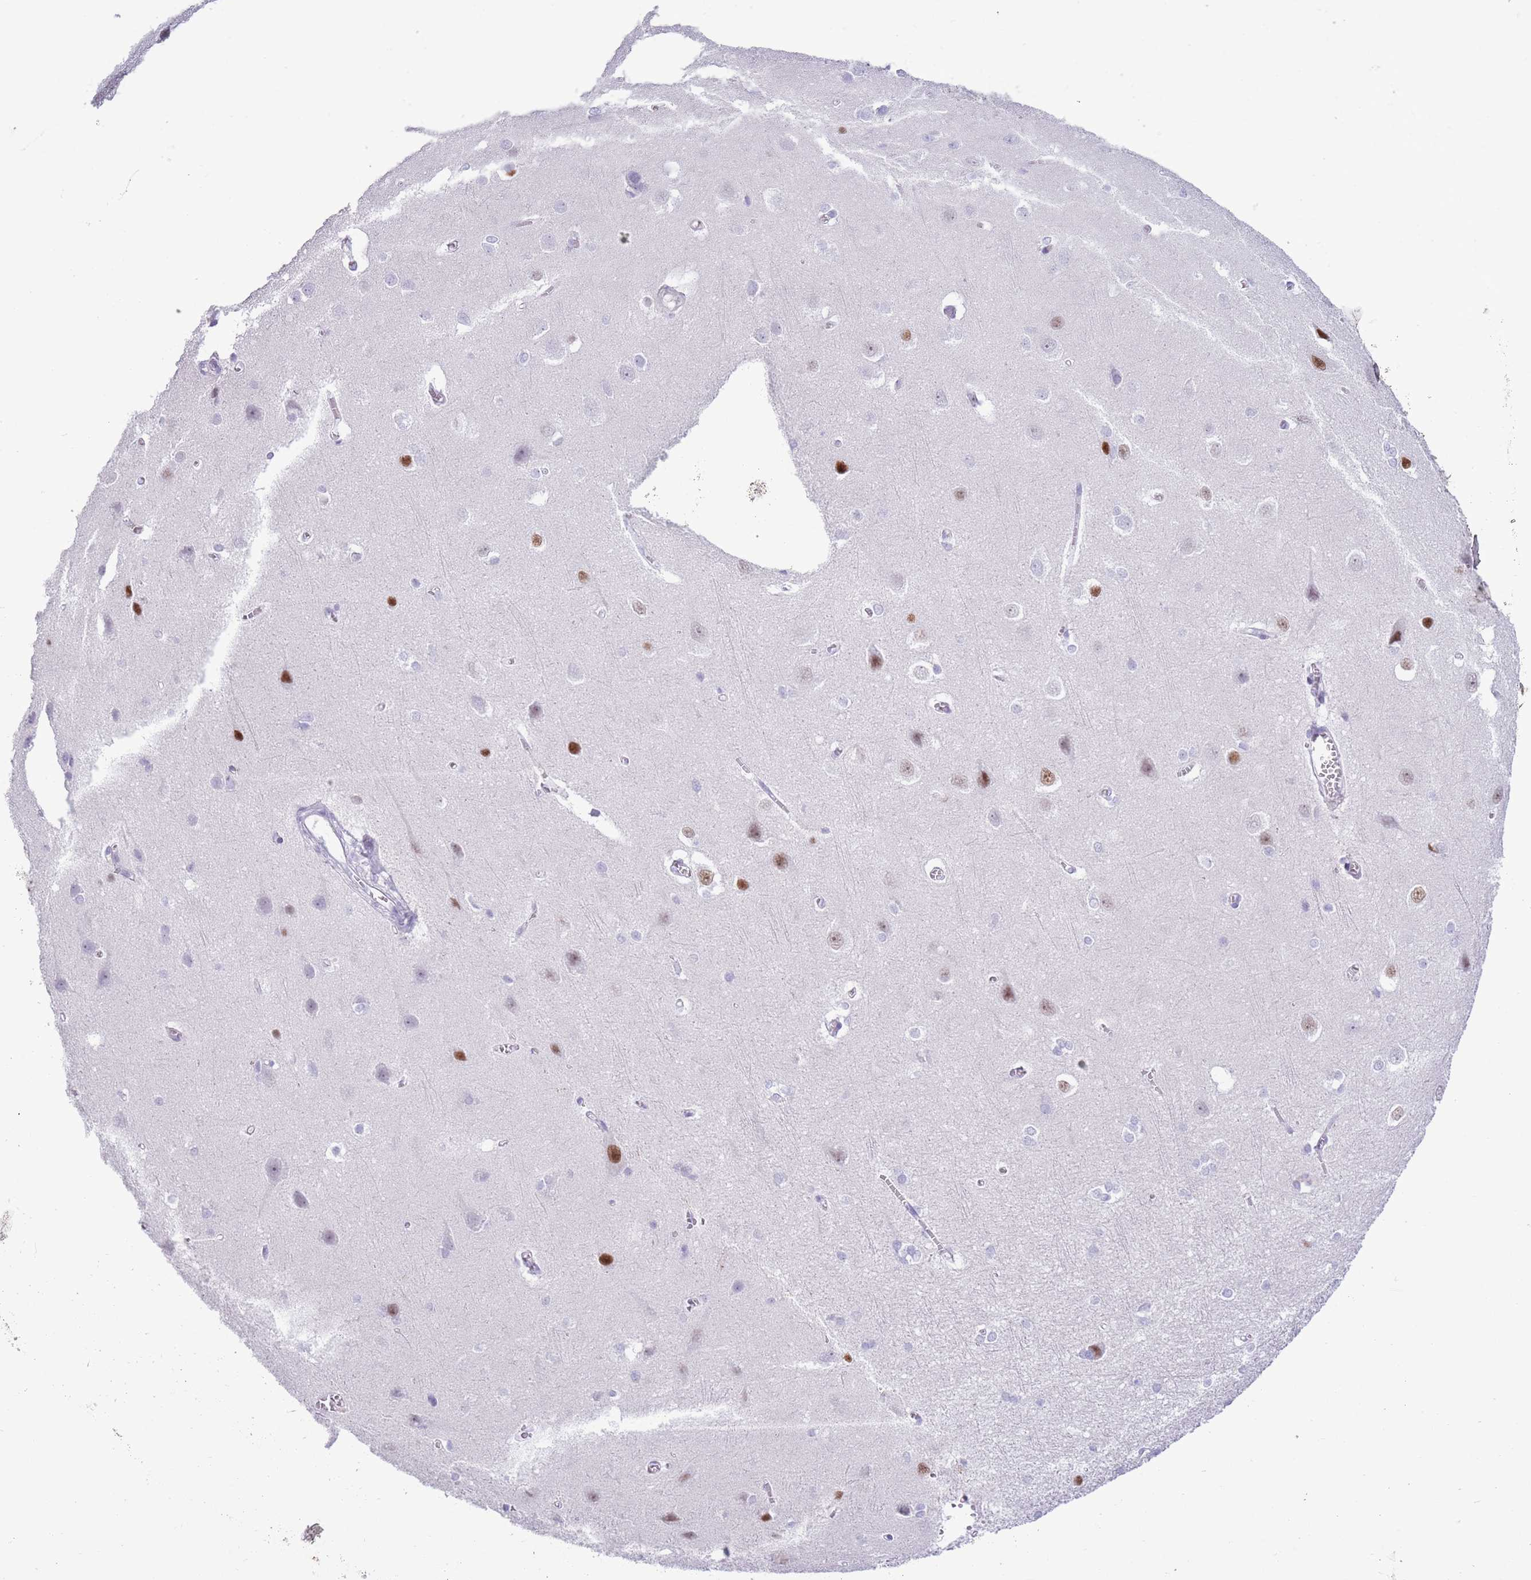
{"staining": {"intensity": "negative", "quantity": "none", "location": "none"}, "tissue": "cerebral cortex", "cell_type": "Endothelial cells", "image_type": "normal", "snomed": [{"axis": "morphology", "description": "Normal tissue, NOS"}, {"axis": "topography", "description": "Cerebral cortex"}], "caption": "A micrograph of cerebral cortex stained for a protein exhibits no brown staining in endothelial cells.", "gene": "BCL11B", "patient": {"sex": "male", "age": 37}}